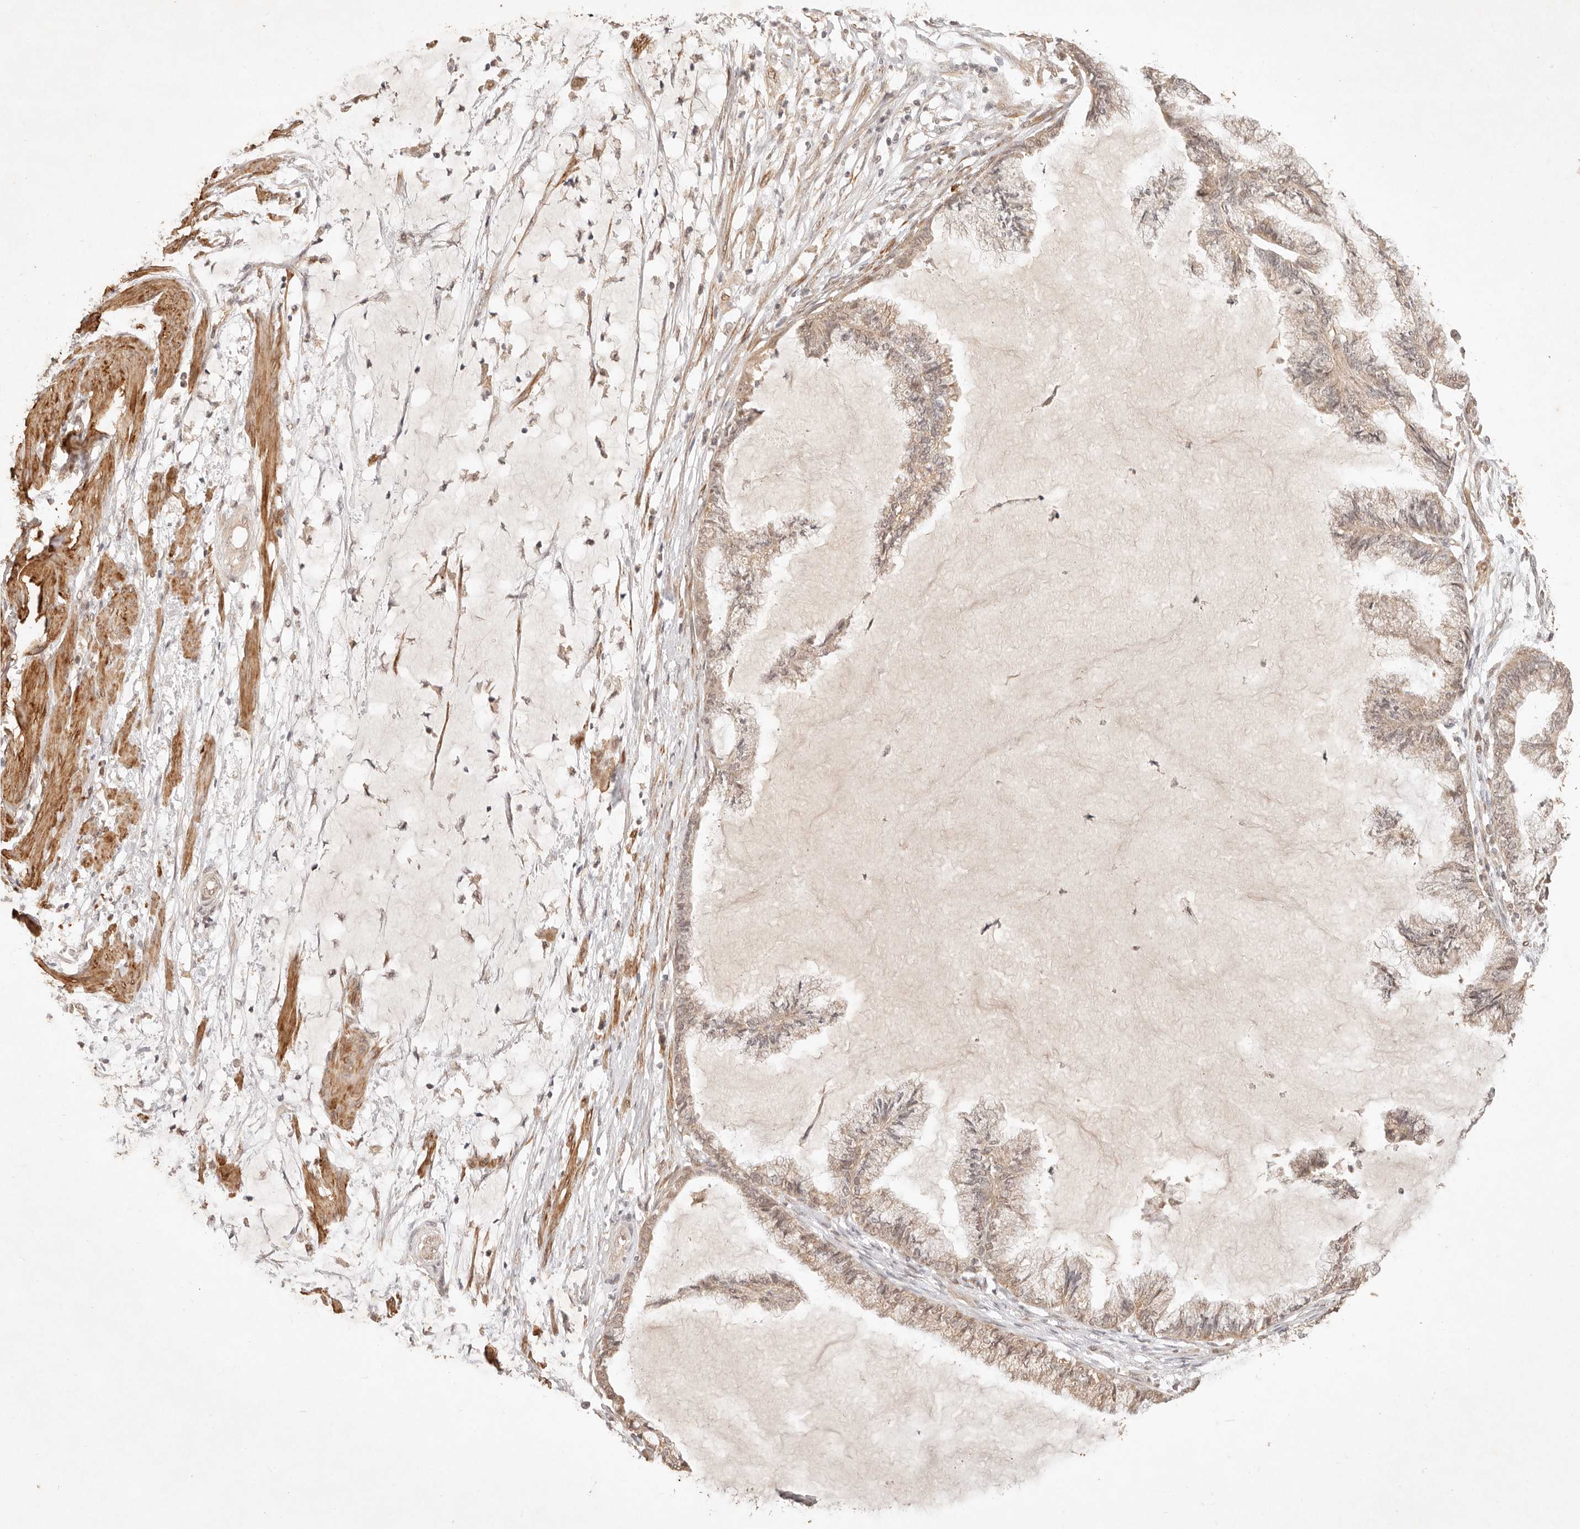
{"staining": {"intensity": "weak", "quantity": ">75%", "location": "cytoplasmic/membranous"}, "tissue": "endometrial cancer", "cell_type": "Tumor cells", "image_type": "cancer", "snomed": [{"axis": "morphology", "description": "Adenocarcinoma, NOS"}, {"axis": "topography", "description": "Endometrium"}], "caption": "Immunohistochemical staining of human endometrial cancer (adenocarcinoma) exhibits weak cytoplasmic/membranous protein staining in about >75% of tumor cells.", "gene": "TRIM11", "patient": {"sex": "female", "age": 86}}